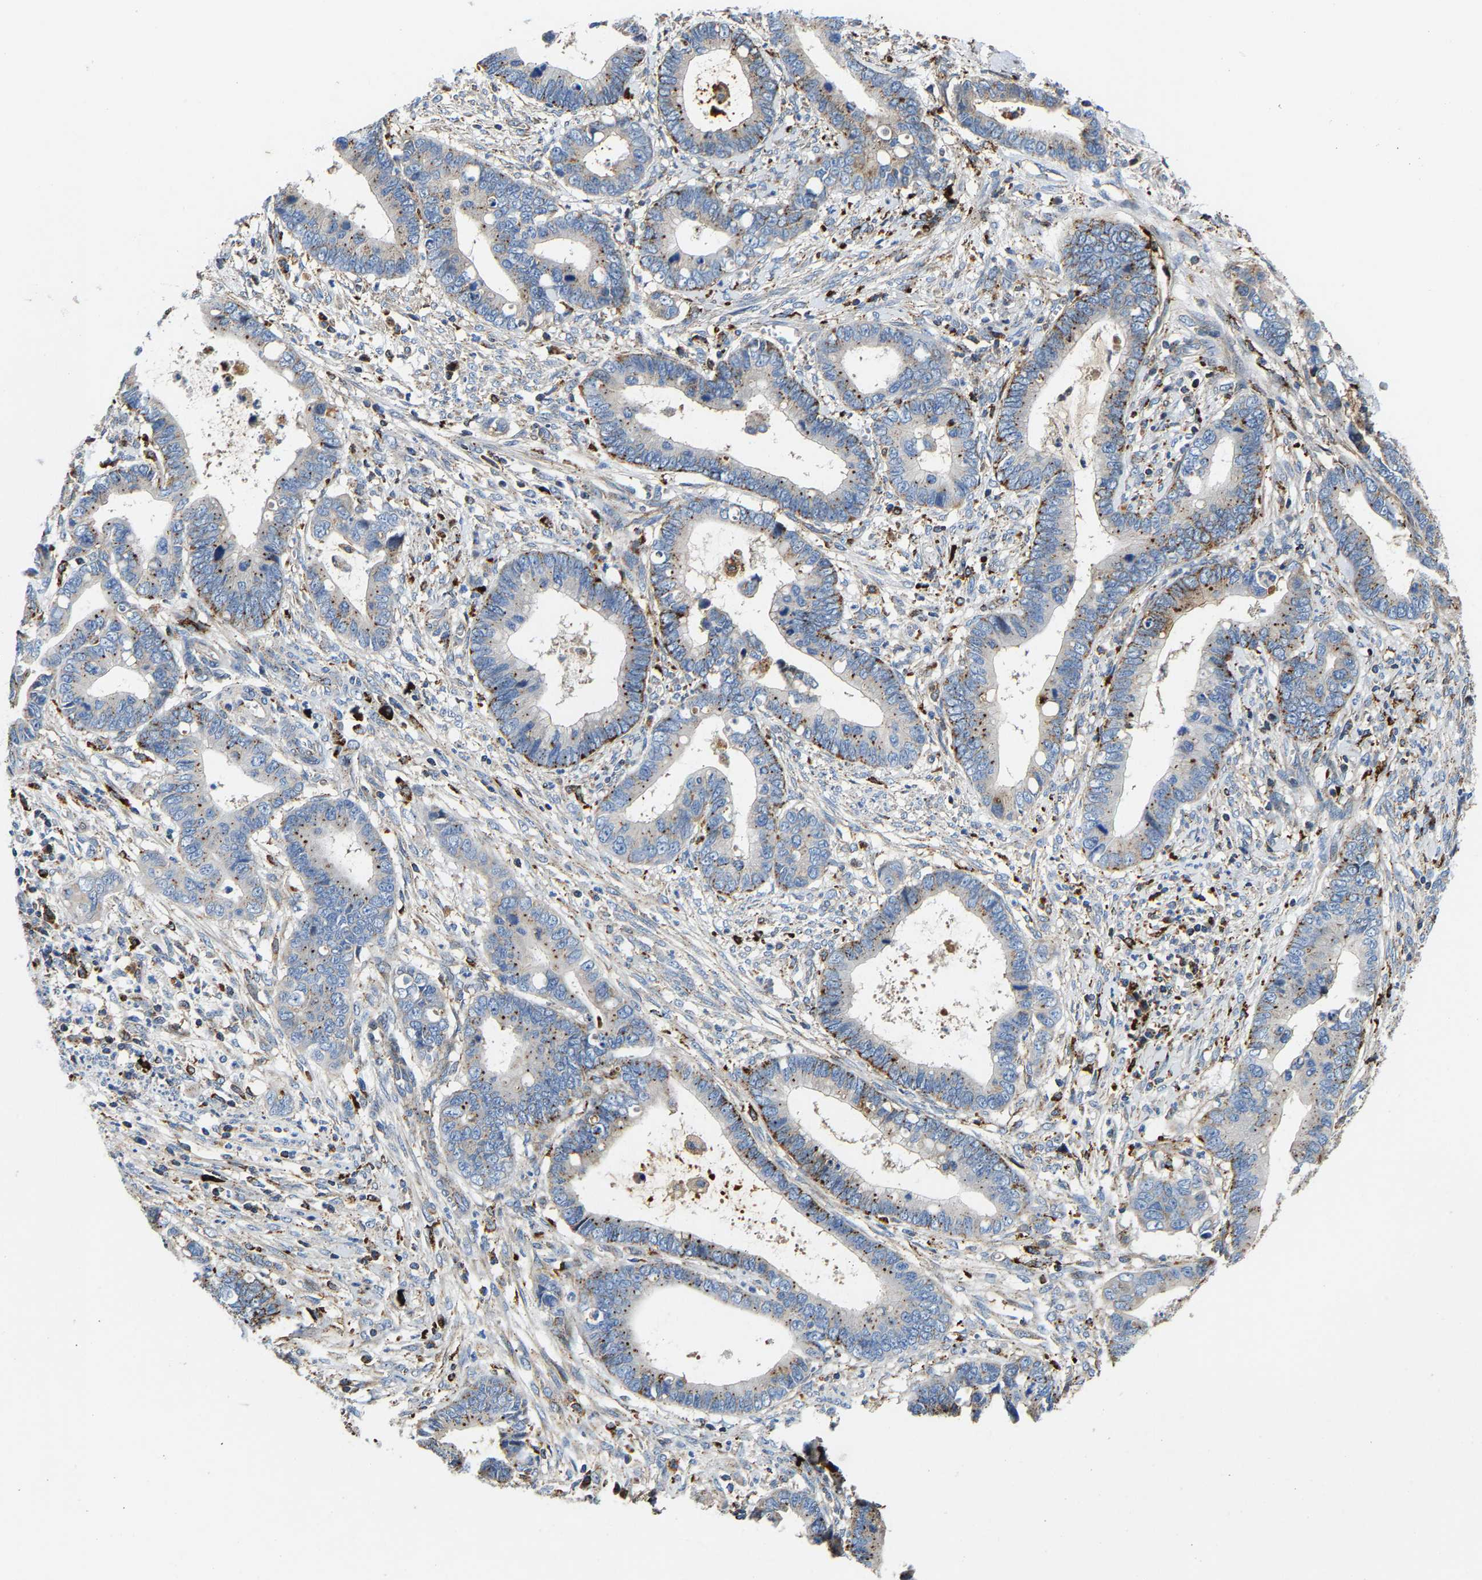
{"staining": {"intensity": "moderate", "quantity": "25%-75%", "location": "cytoplasmic/membranous"}, "tissue": "cervical cancer", "cell_type": "Tumor cells", "image_type": "cancer", "snomed": [{"axis": "morphology", "description": "Adenocarcinoma, NOS"}, {"axis": "topography", "description": "Cervix"}], "caption": "A histopathology image showing moderate cytoplasmic/membranous staining in about 25%-75% of tumor cells in cervical cancer, as visualized by brown immunohistochemical staining.", "gene": "DPP7", "patient": {"sex": "female", "age": 44}}